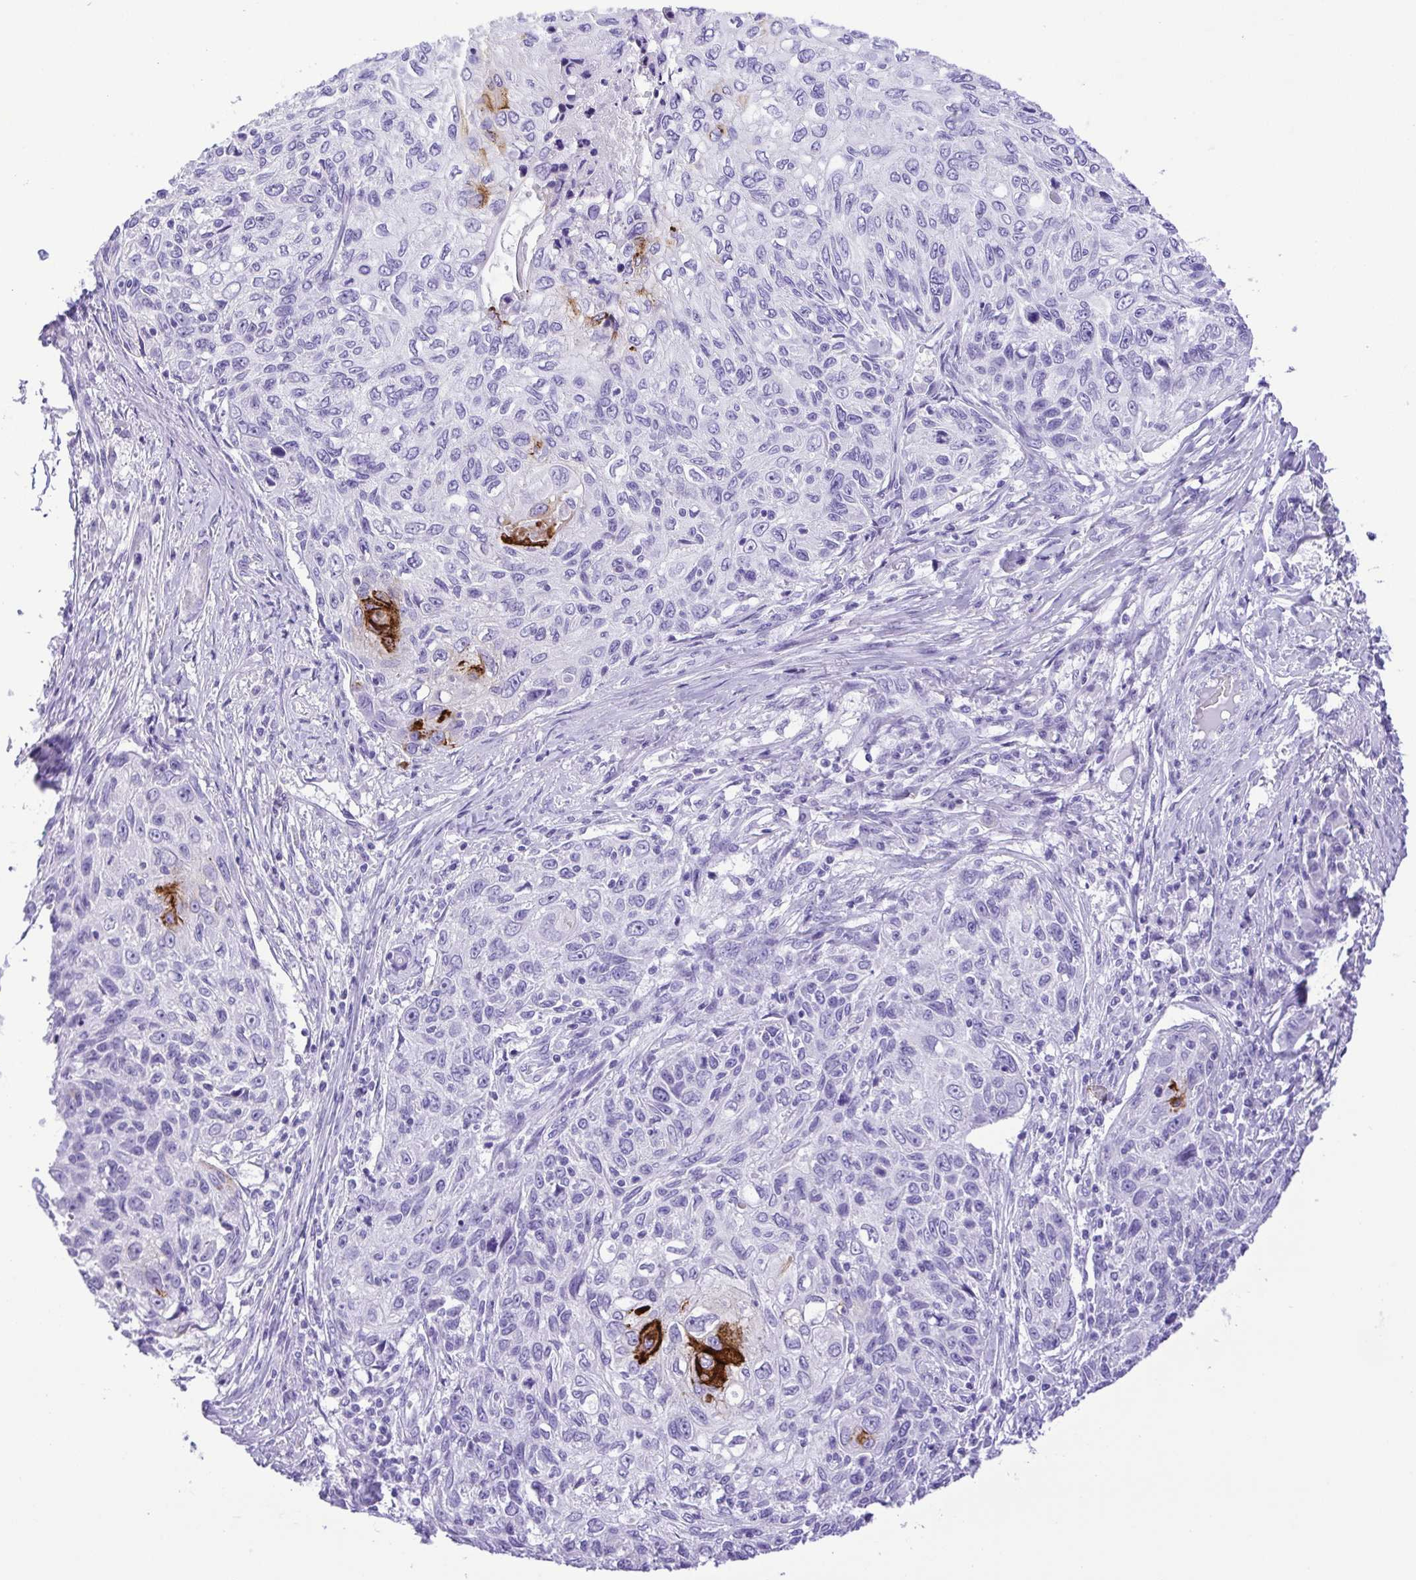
{"staining": {"intensity": "strong", "quantity": "<25%", "location": "cytoplasmic/membranous"}, "tissue": "skin cancer", "cell_type": "Tumor cells", "image_type": "cancer", "snomed": [{"axis": "morphology", "description": "Squamous cell carcinoma, NOS"}, {"axis": "topography", "description": "Skin"}], "caption": "This micrograph exhibits immunohistochemistry staining of human skin cancer (squamous cell carcinoma), with medium strong cytoplasmic/membranous expression in approximately <25% of tumor cells.", "gene": "CDSN", "patient": {"sex": "male", "age": 92}}